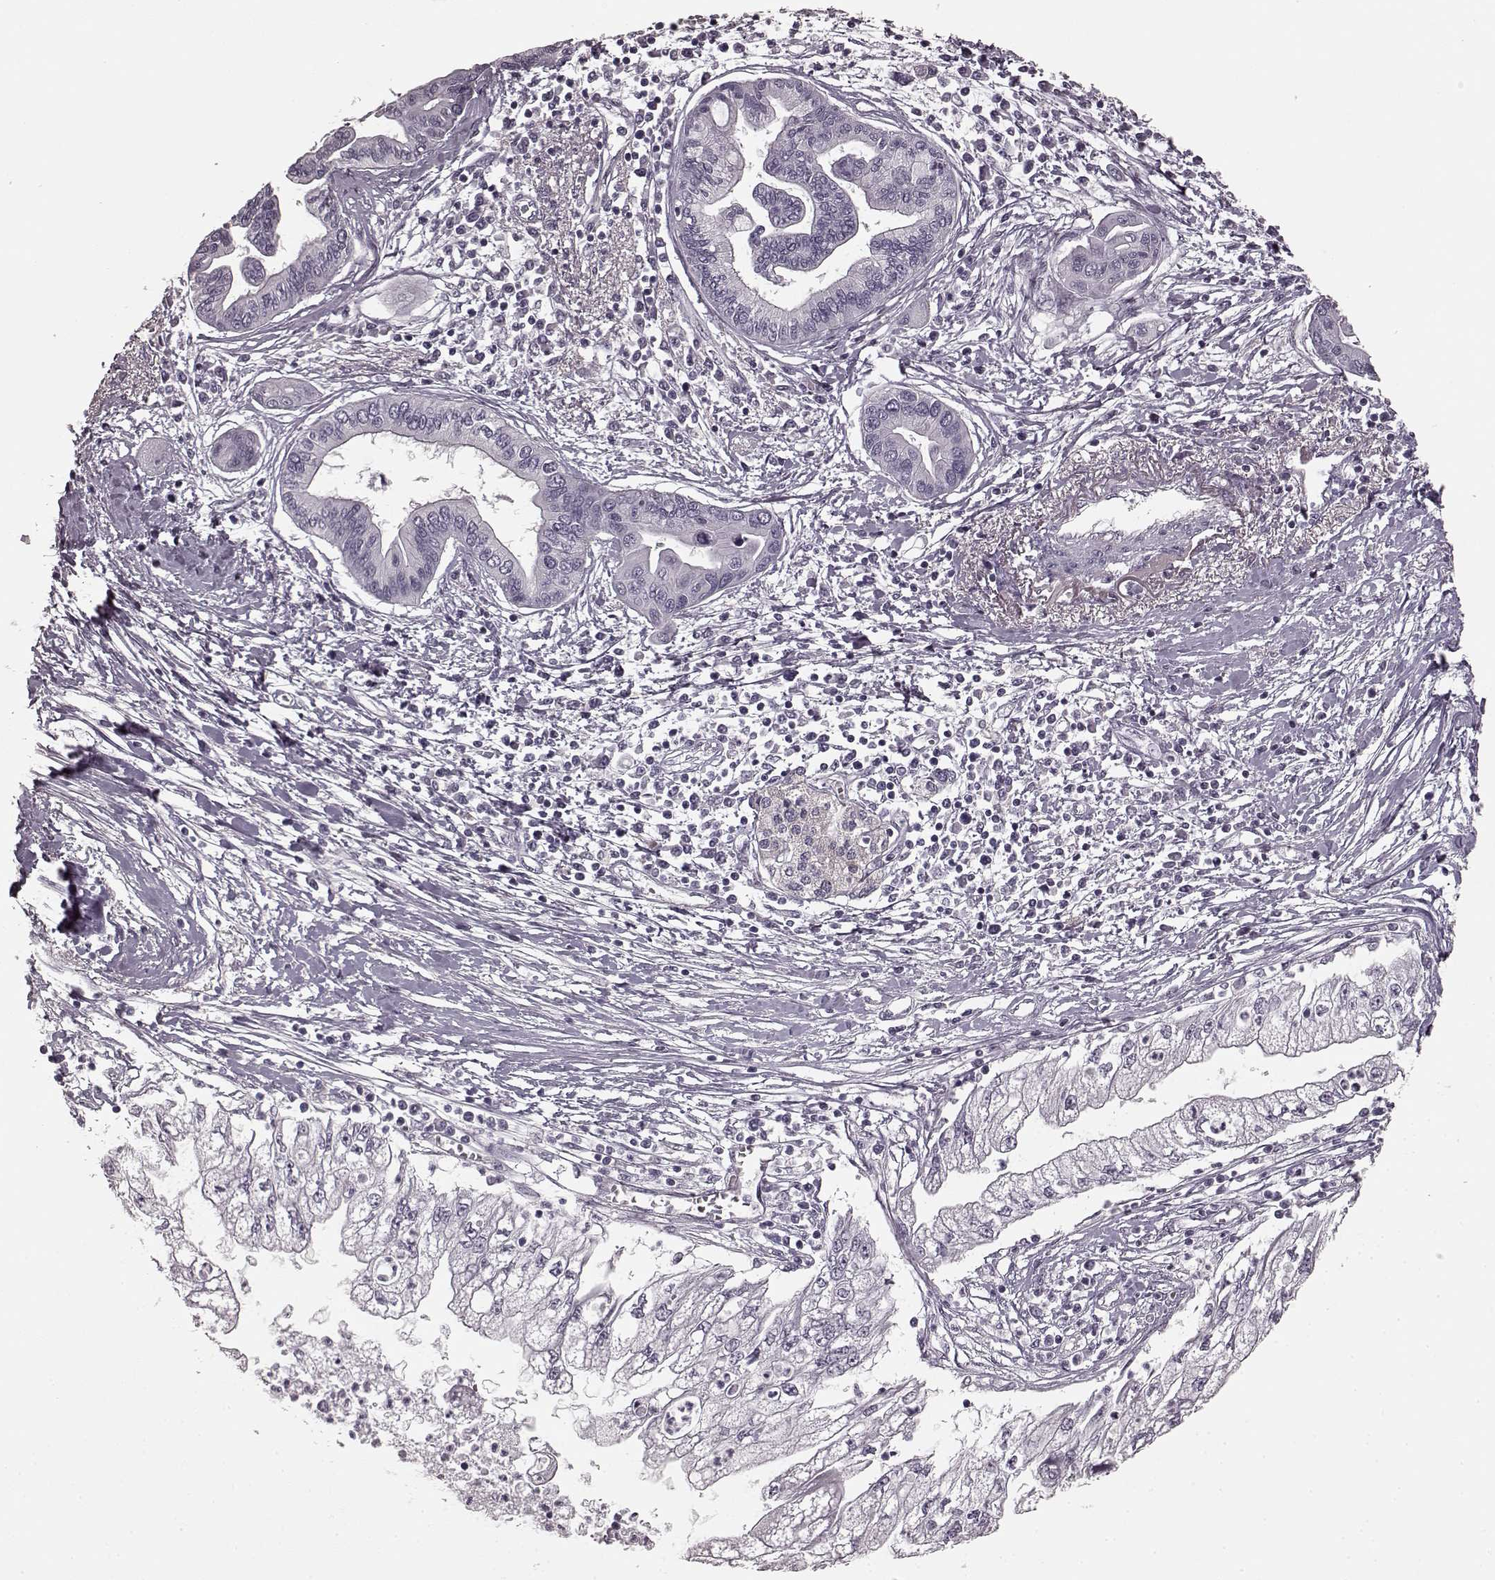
{"staining": {"intensity": "negative", "quantity": "none", "location": "none"}, "tissue": "pancreatic cancer", "cell_type": "Tumor cells", "image_type": "cancer", "snomed": [{"axis": "morphology", "description": "Adenocarcinoma, NOS"}, {"axis": "topography", "description": "Pancreas"}], "caption": "High magnification brightfield microscopy of pancreatic cancer (adenocarcinoma) stained with DAB (3,3'-diaminobenzidine) (brown) and counterstained with hematoxylin (blue): tumor cells show no significant staining. (Immunohistochemistry, brightfield microscopy, high magnification).", "gene": "PRKCE", "patient": {"sex": "male", "age": 70}}